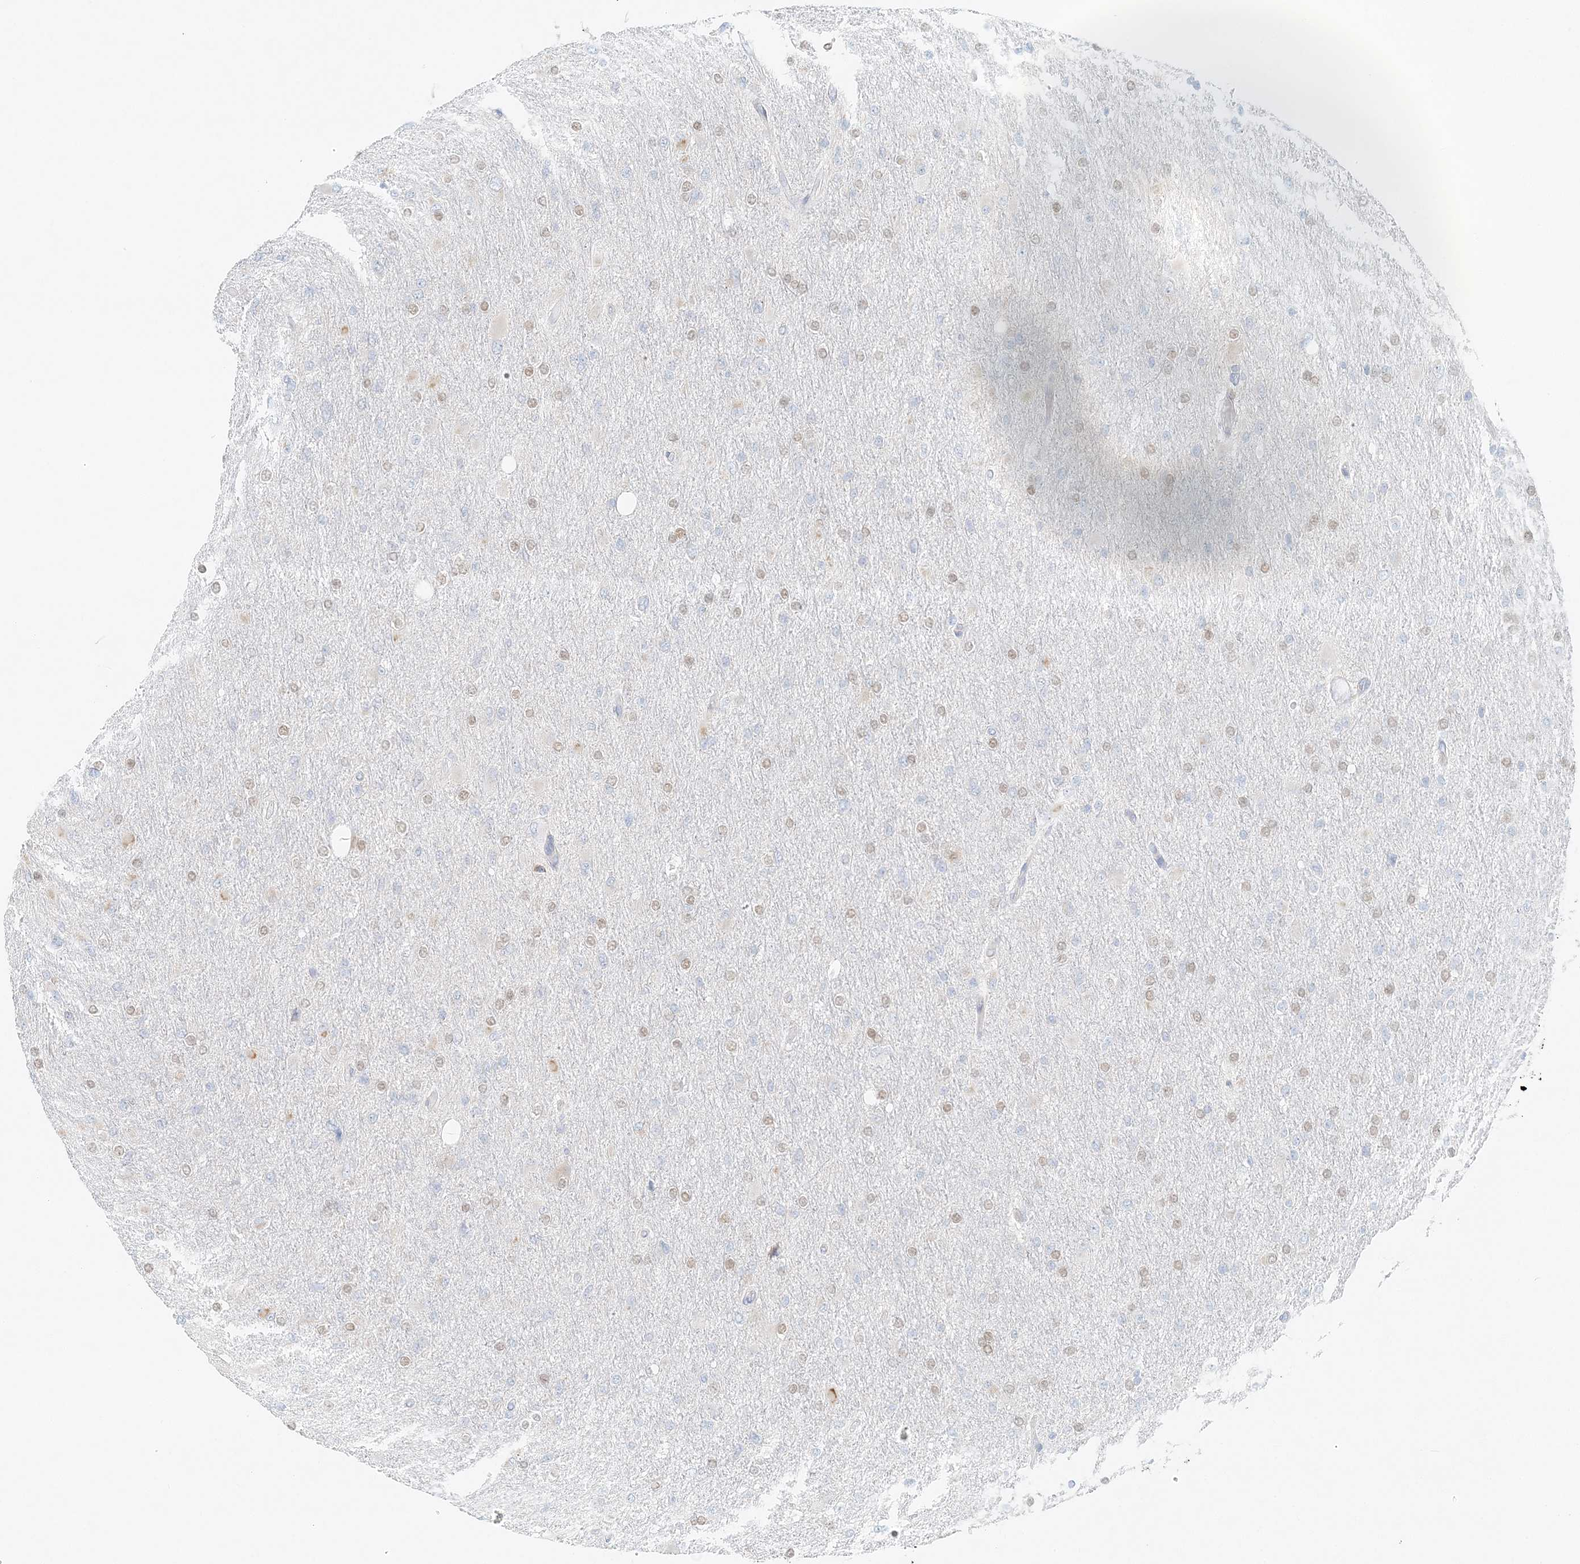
{"staining": {"intensity": "negative", "quantity": "none", "location": "none"}, "tissue": "glioma", "cell_type": "Tumor cells", "image_type": "cancer", "snomed": [{"axis": "morphology", "description": "Glioma, malignant, High grade"}, {"axis": "topography", "description": "Cerebral cortex"}], "caption": "DAB immunohistochemical staining of glioma displays no significant expression in tumor cells. (Immunohistochemistry (ihc), brightfield microscopy, high magnification).", "gene": "STK11IP", "patient": {"sex": "female", "age": 36}}